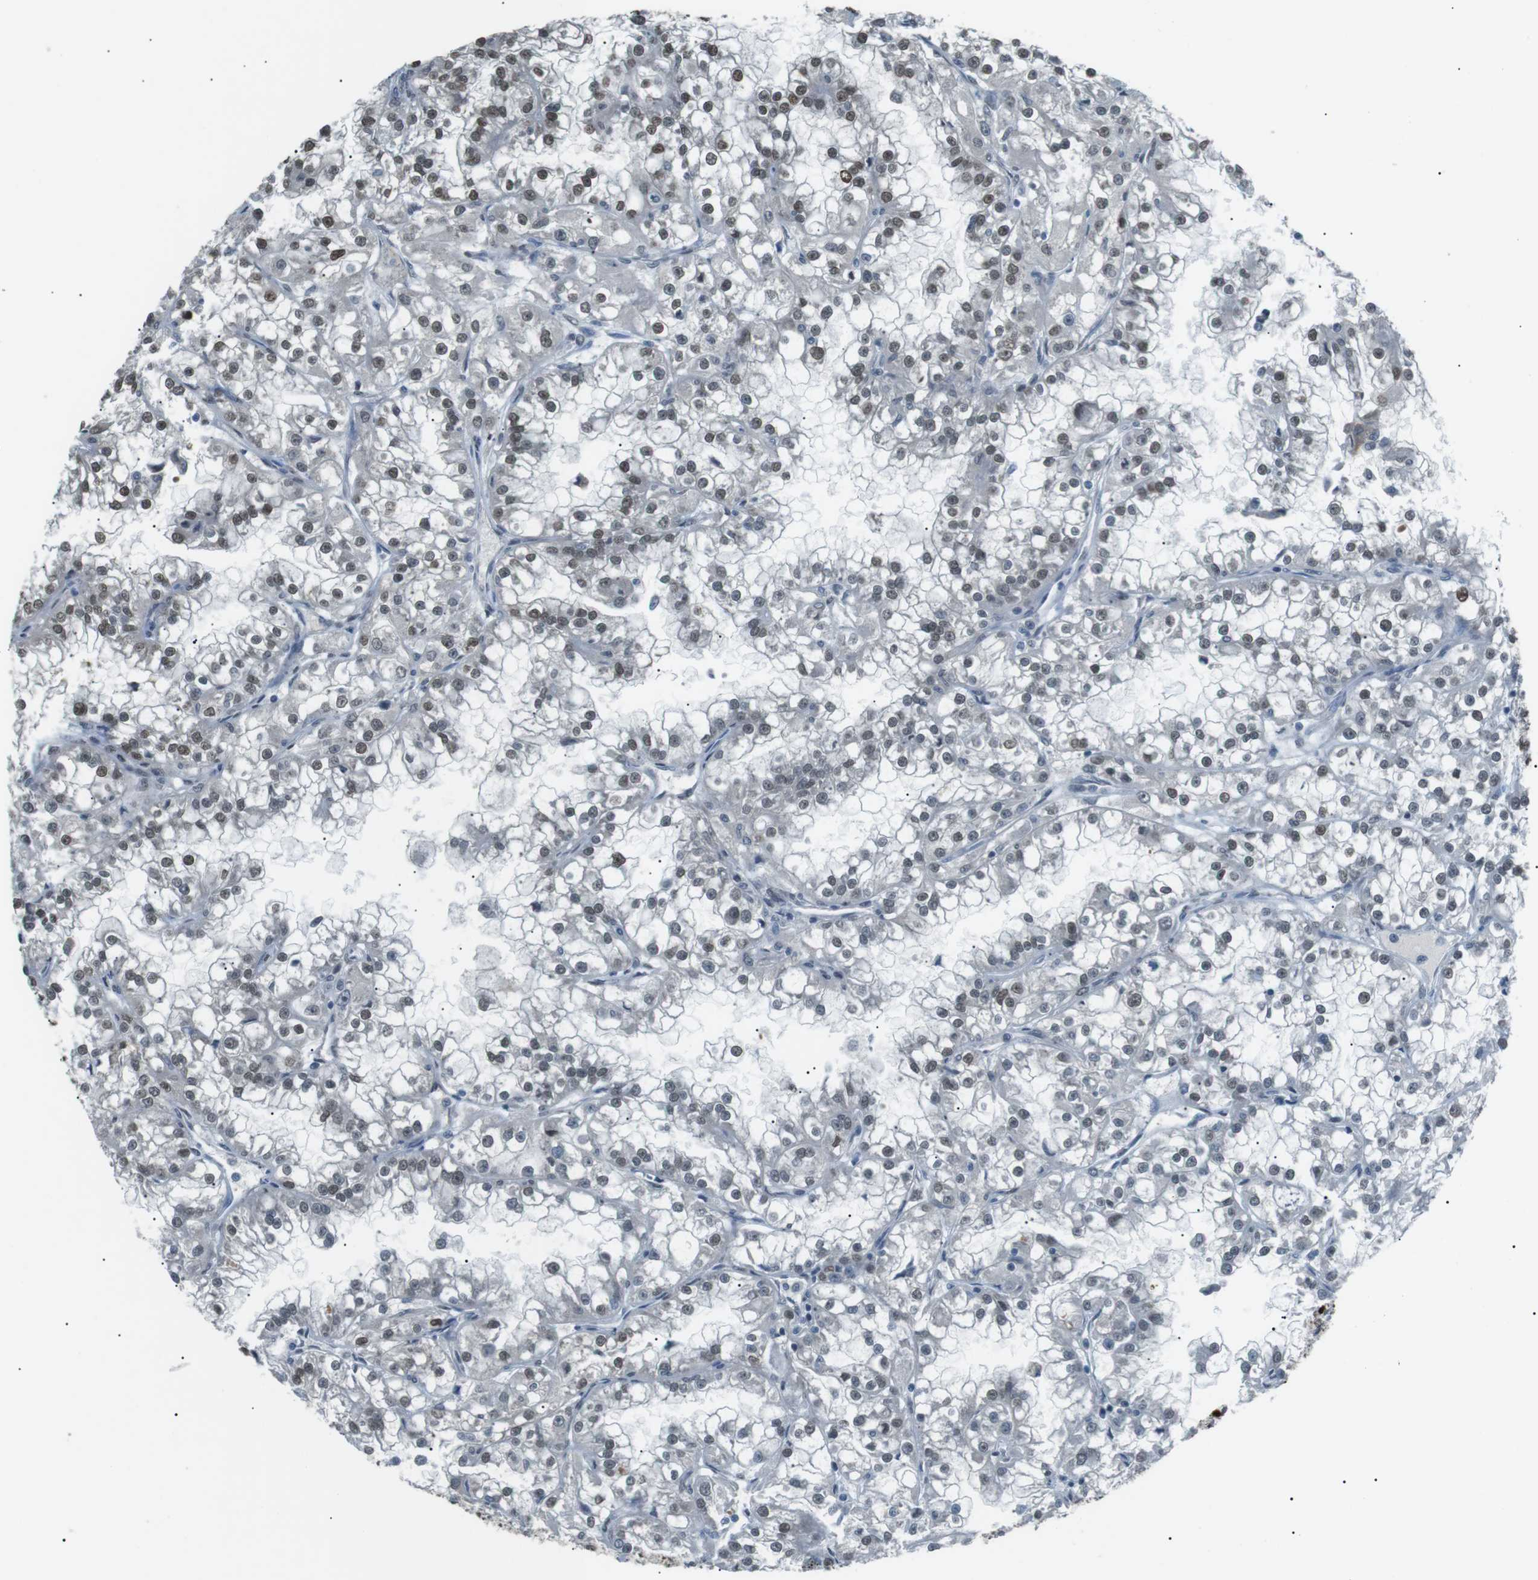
{"staining": {"intensity": "weak", "quantity": ">75%", "location": "nuclear"}, "tissue": "renal cancer", "cell_type": "Tumor cells", "image_type": "cancer", "snomed": [{"axis": "morphology", "description": "Adenocarcinoma, NOS"}, {"axis": "topography", "description": "Kidney"}], "caption": "Immunohistochemical staining of human renal cancer exhibits low levels of weak nuclear protein positivity in about >75% of tumor cells.", "gene": "SRPK2", "patient": {"sex": "female", "age": 52}}